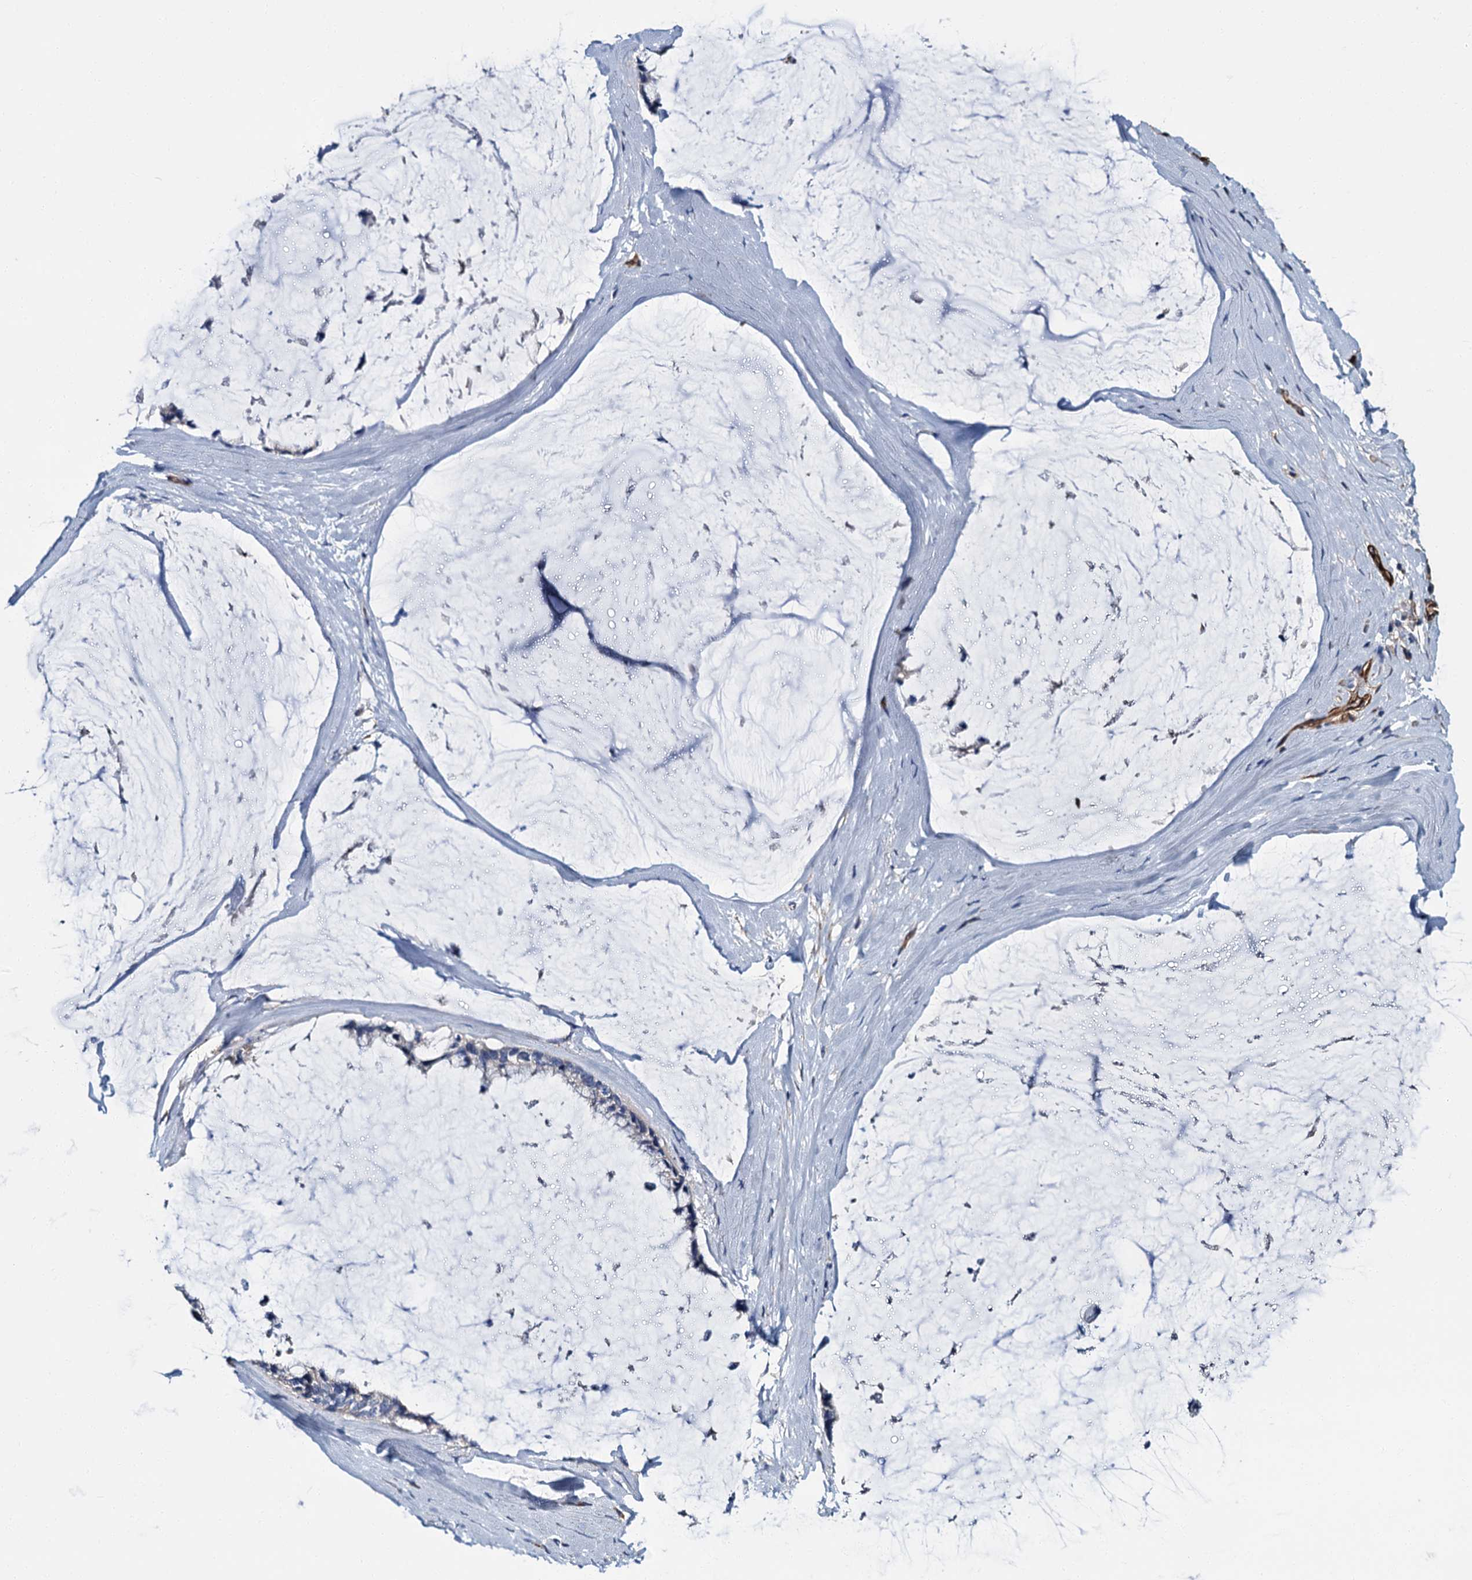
{"staining": {"intensity": "negative", "quantity": "none", "location": "none"}, "tissue": "ovarian cancer", "cell_type": "Tumor cells", "image_type": "cancer", "snomed": [{"axis": "morphology", "description": "Cystadenocarcinoma, mucinous, NOS"}, {"axis": "topography", "description": "Ovary"}], "caption": "This is an immunohistochemistry micrograph of ovarian mucinous cystadenocarcinoma. There is no positivity in tumor cells.", "gene": "CACNA1C", "patient": {"sex": "female", "age": 39}}